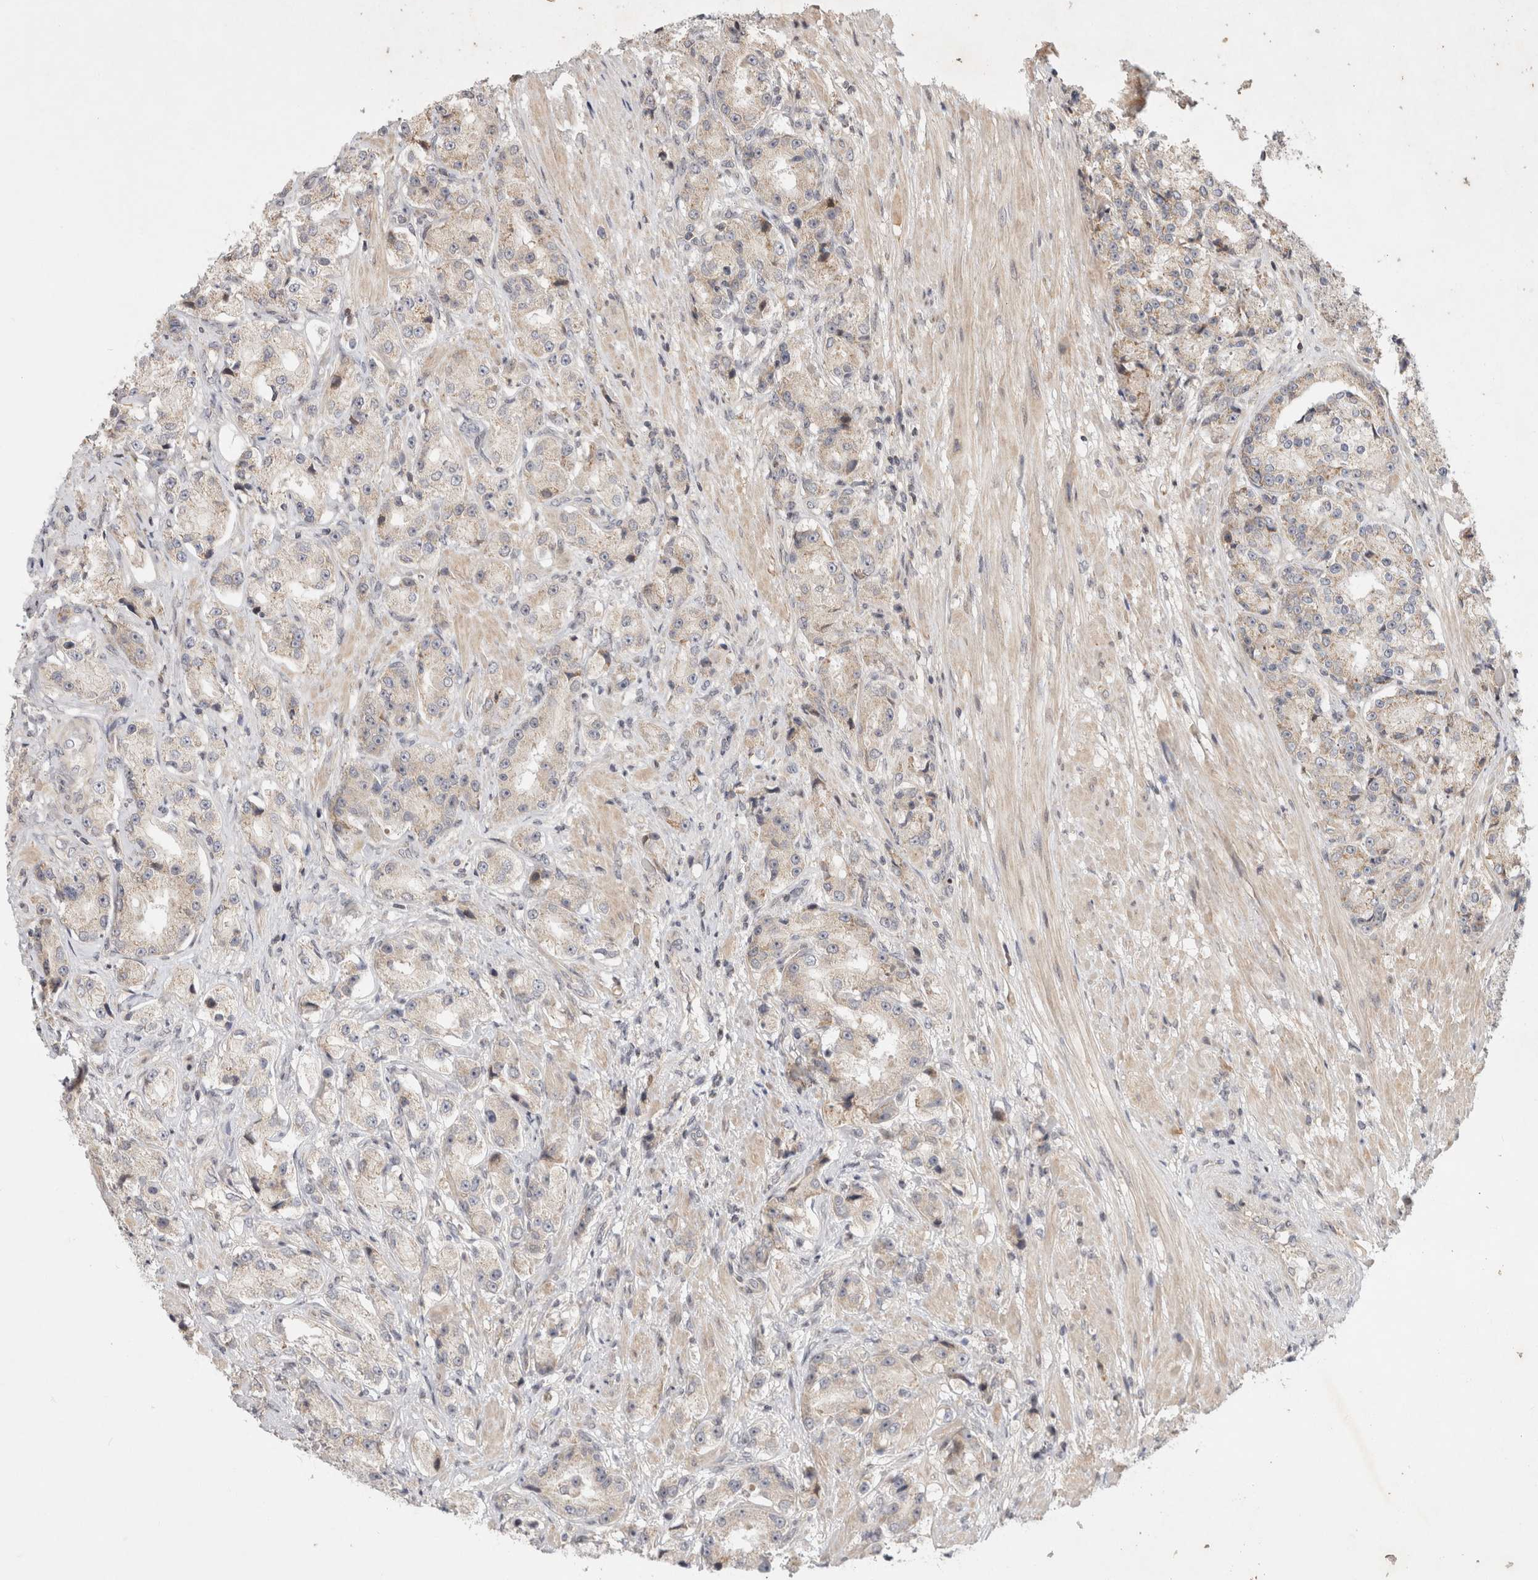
{"staining": {"intensity": "weak", "quantity": "<25%", "location": "cytoplasmic/membranous"}, "tissue": "prostate cancer", "cell_type": "Tumor cells", "image_type": "cancer", "snomed": [{"axis": "morphology", "description": "Adenocarcinoma, High grade"}, {"axis": "topography", "description": "Prostate"}], "caption": "Tumor cells show no significant staining in prostate high-grade adenocarcinoma. Brightfield microscopy of IHC stained with DAB (3,3'-diaminobenzidine) (brown) and hematoxylin (blue), captured at high magnification.", "gene": "EIF2AK1", "patient": {"sex": "male", "age": 60}}